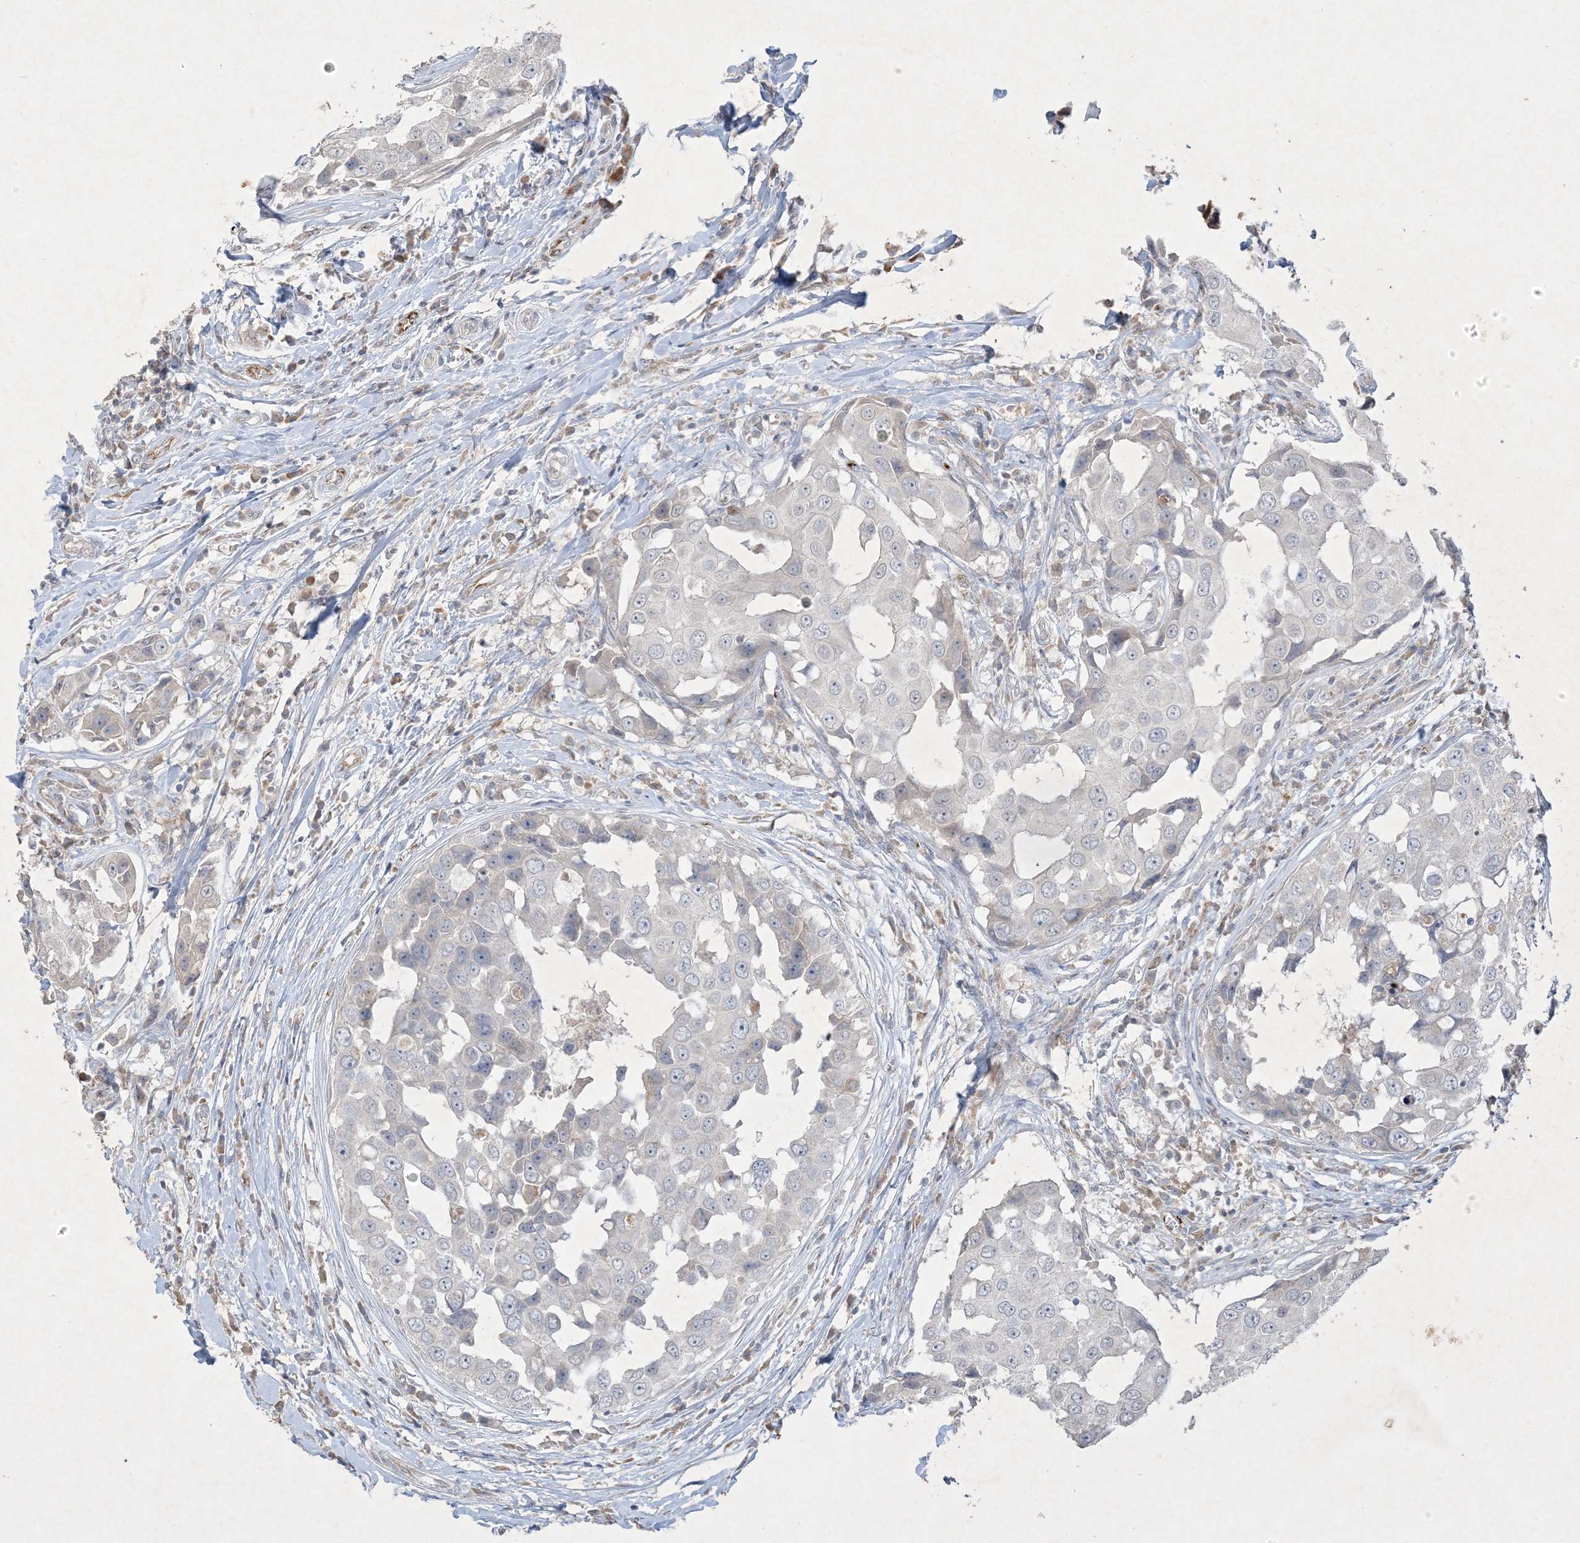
{"staining": {"intensity": "negative", "quantity": "none", "location": "none"}, "tissue": "breast cancer", "cell_type": "Tumor cells", "image_type": "cancer", "snomed": [{"axis": "morphology", "description": "Duct carcinoma"}, {"axis": "topography", "description": "Breast"}], "caption": "DAB immunohistochemical staining of infiltrating ductal carcinoma (breast) exhibits no significant expression in tumor cells.", "gene": "PRSS36", "patient": {"sex": "female", "age": 27}}